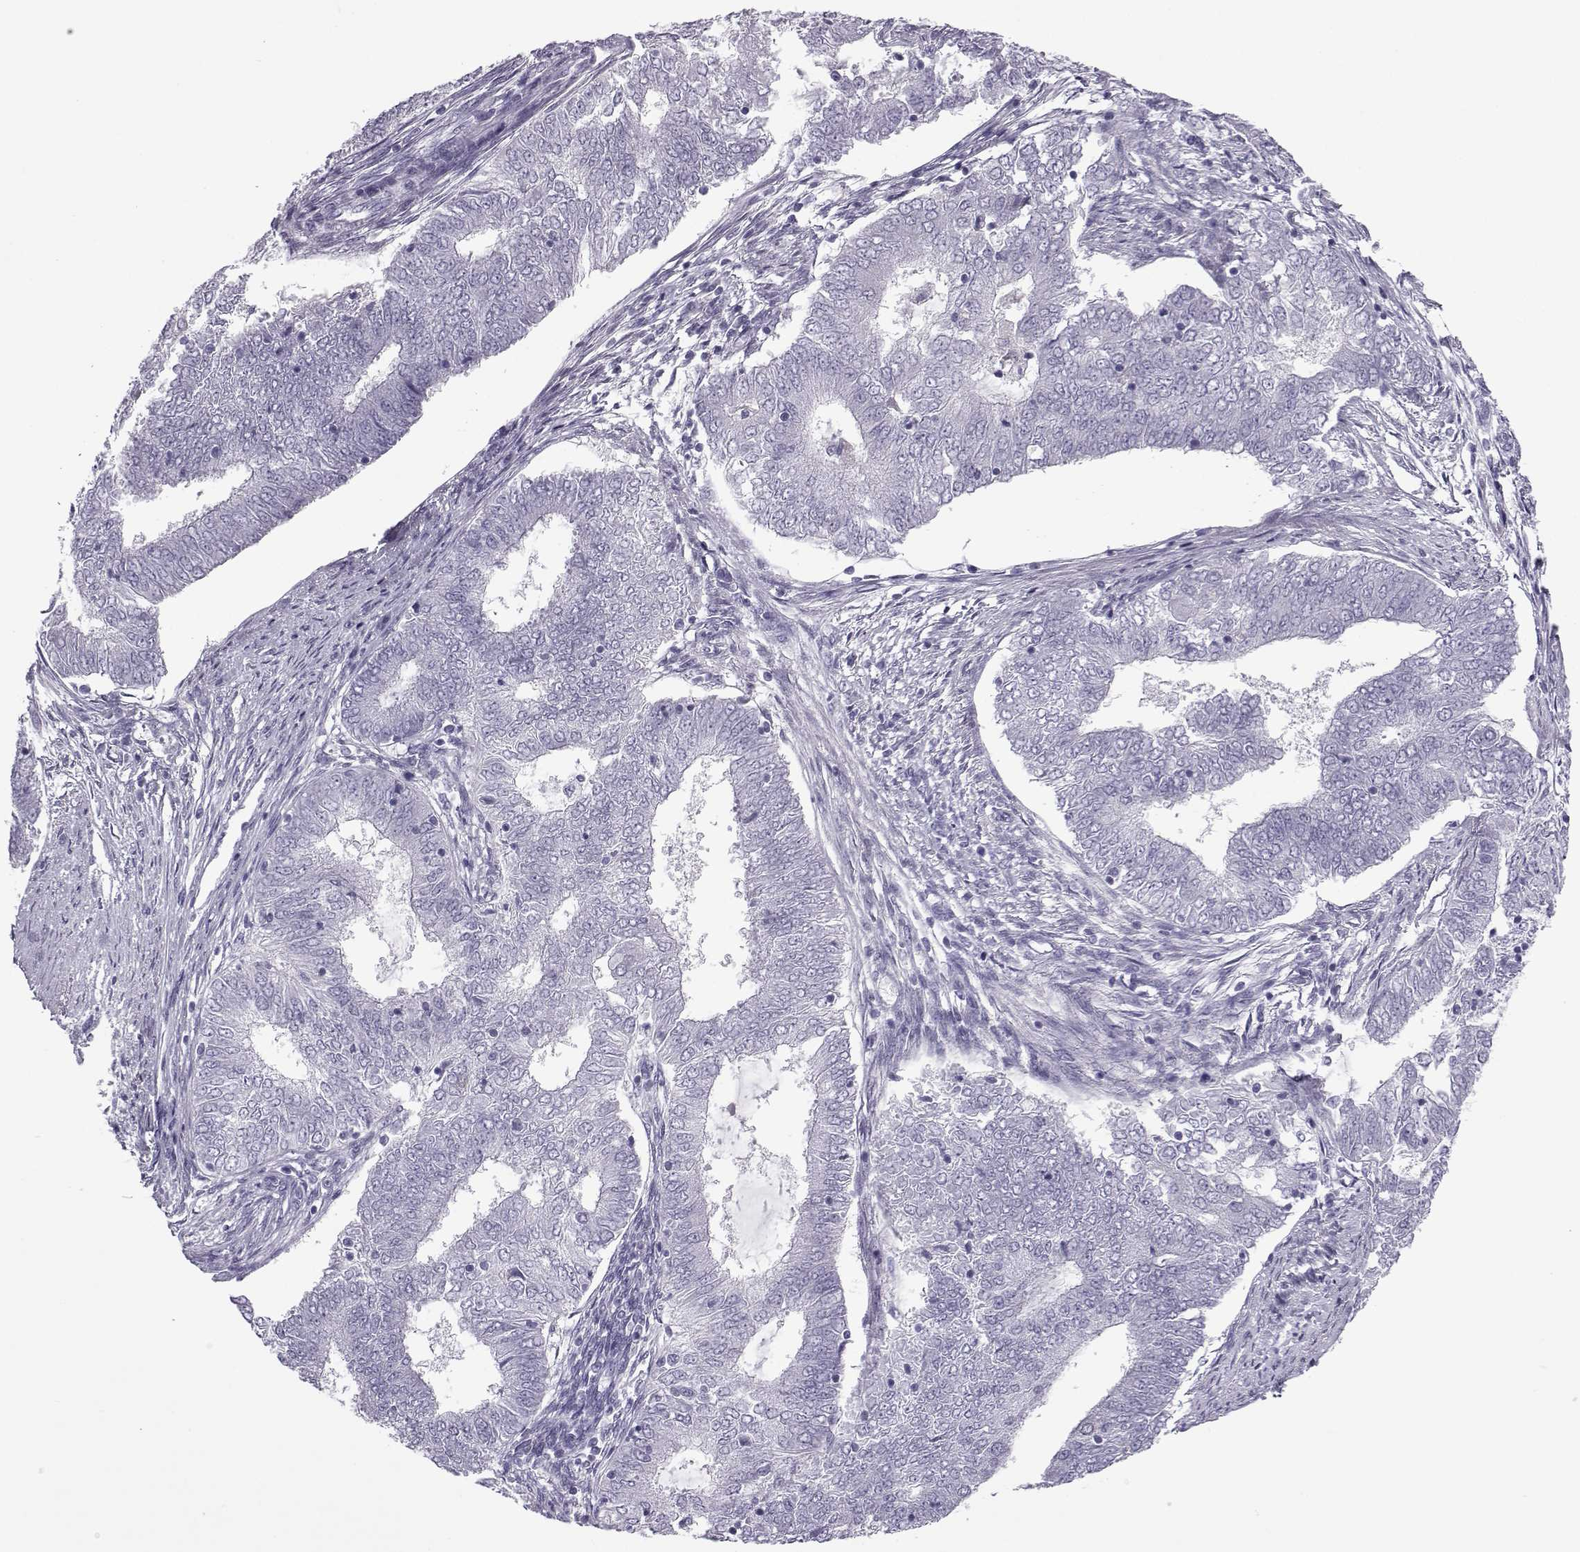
{"staining": {"intensity": "negative", "quantity": "none", "location": "none"}, "tissue": "endometrial cancer", "cell_type": "Tumor cells", "image_type": "cancer", "snomed": [{"axis": "morphology", "description": "Adenocarcinoma, NOS"}, {"axis": "topography", "description": "Endometrium"}], "caption": "High power microscopy image of an immunohistochemistry (IHC) image of endometrial cancer (adenocarcinoma), revealing no significant staining in tumor cells.", "gene": "OIP5", "patient": {"sex": "female", "age": 62}}